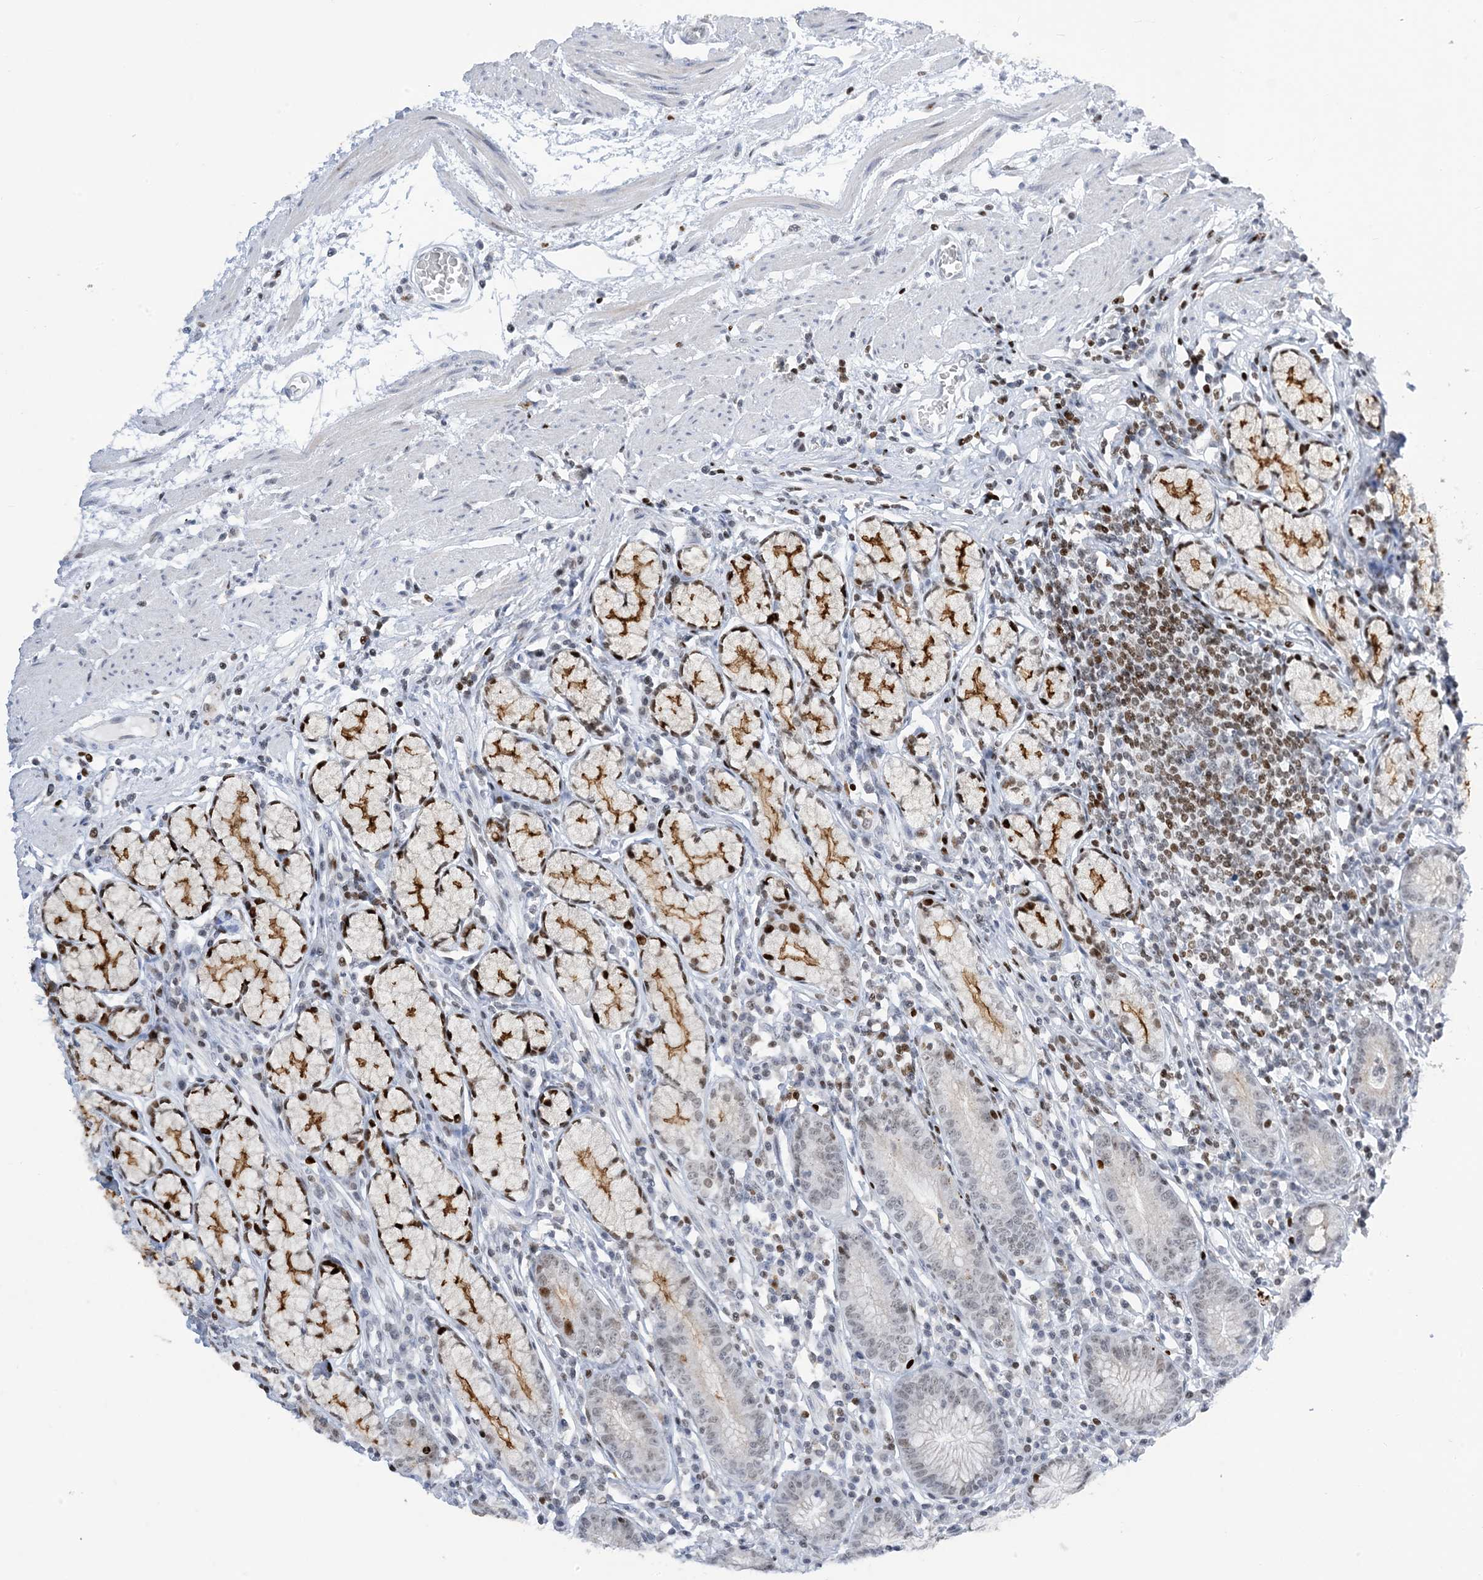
{"staining": {"intensity": "moderate", "quantity": "<25%", "location": "cytoplasmic/membranous,nuclear"}, "tissue": "stomach", "cell_type": "Glandular cells", "image_type": "normal", "snomed": [{"axis": "morphology", "description": "Normal tissue, NOS"}, {"axis": "topography", "description": "Stomach"}], "caption": "Immunohistochemistry (IHC) (DAB) staining of normal stomach shows moderate cytoplasmic/membranous,nuclear protein expression in about <25% of glandular cells. Immunohistochemistry (IHC) stains the protein in brown and the nuclei are stained blue.", "gene": "SLC25A53", "patient": {"sex": "male", "age": 55}}